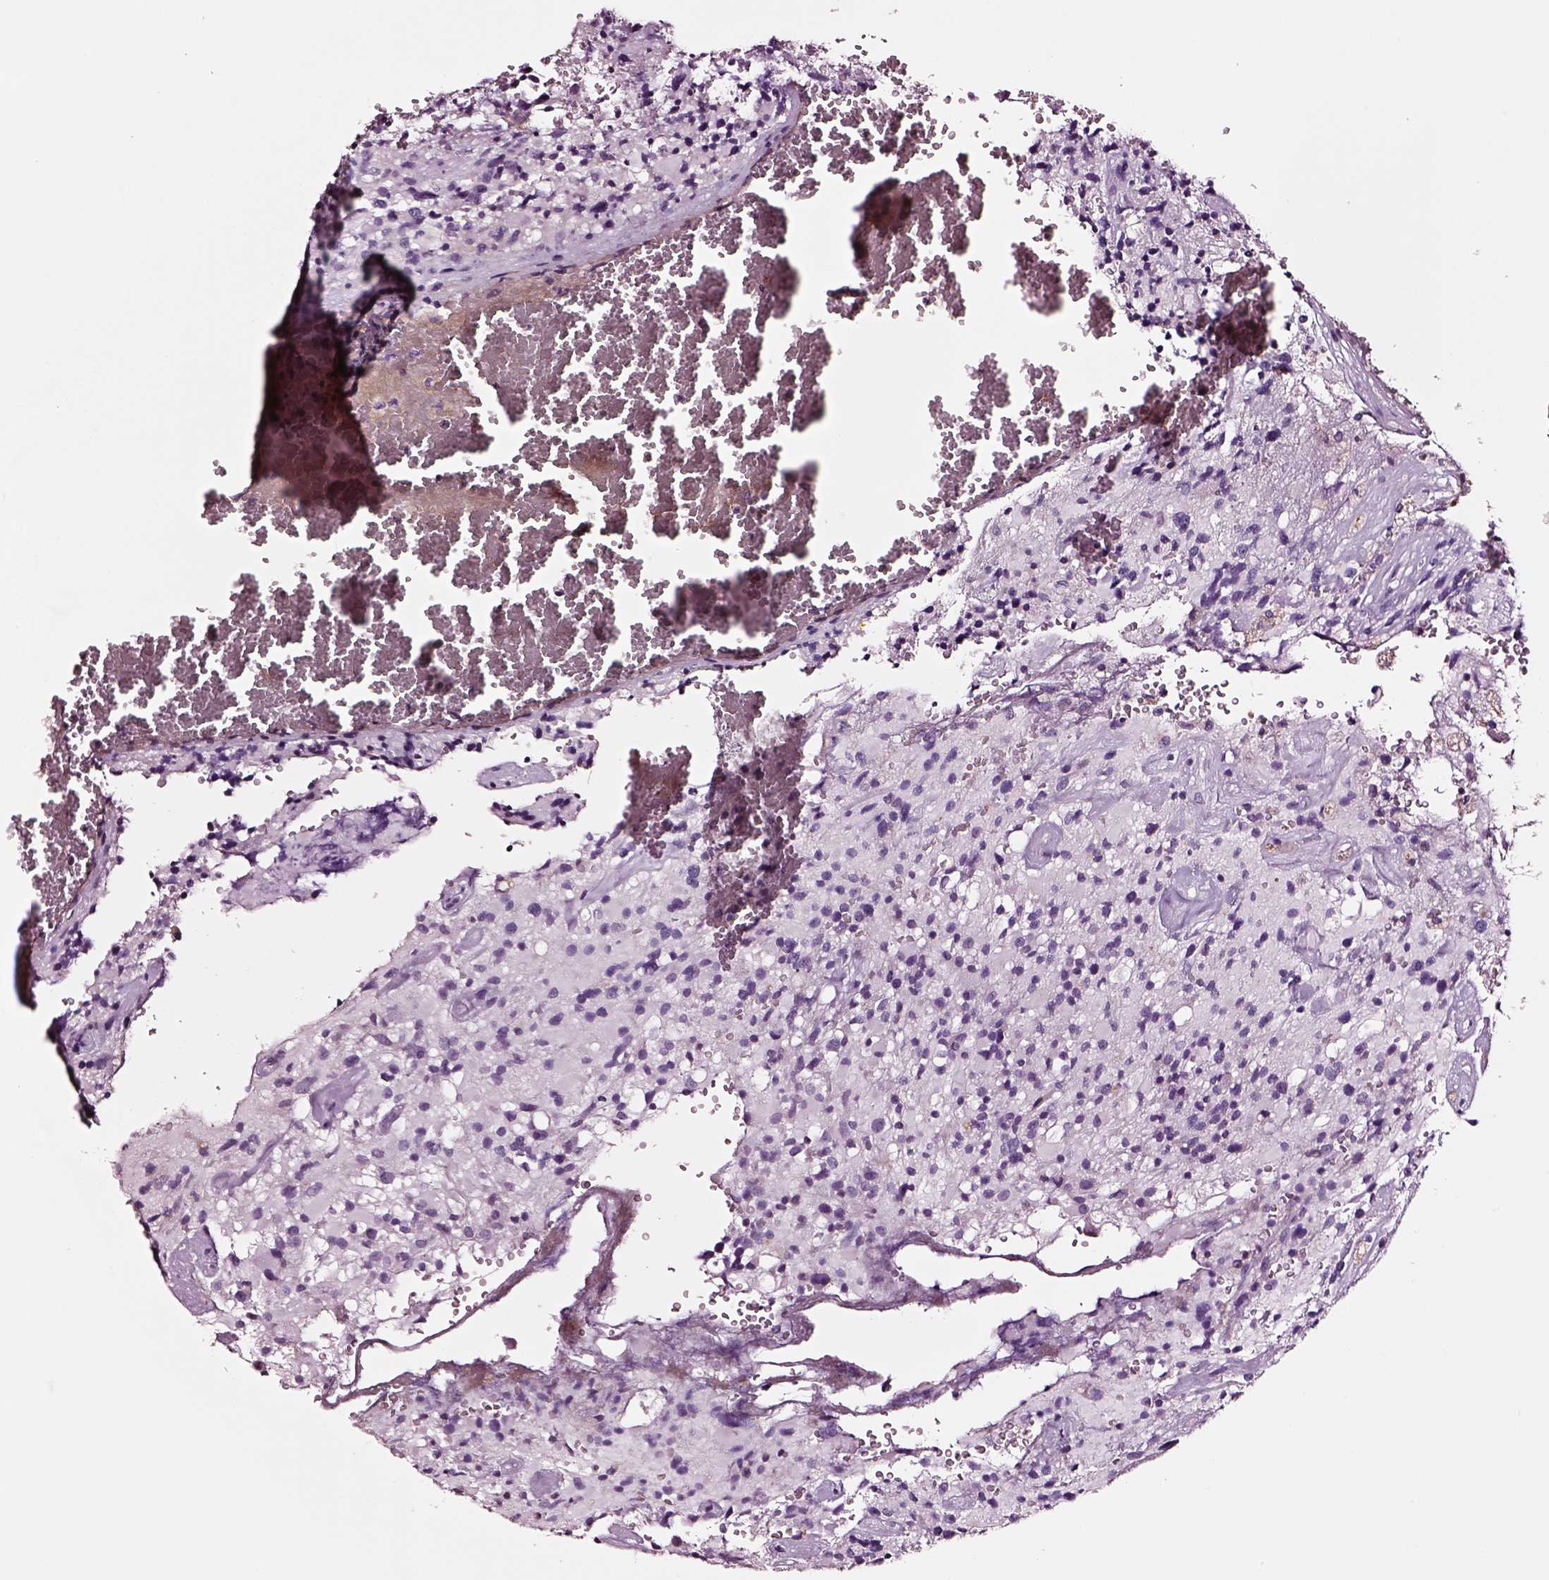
{"staining": {"intensity": "negative", "quantity": "none", "location": "none"}, "tissue": "glioma", "cell_type": "Tumor cells", "image_type": "cancer", "snomed": [{"axis": "morphology", "description": "Glioma, malignant, High grade"}, {"axis": "topography", "description": "Brain"}], "caption": "Human glioma stained for a protein using immunohistochemistry (IHC) shows no expression in tumor cells.", "gene": "SOX10", "patient": {"sex": "female", "age": 40}}